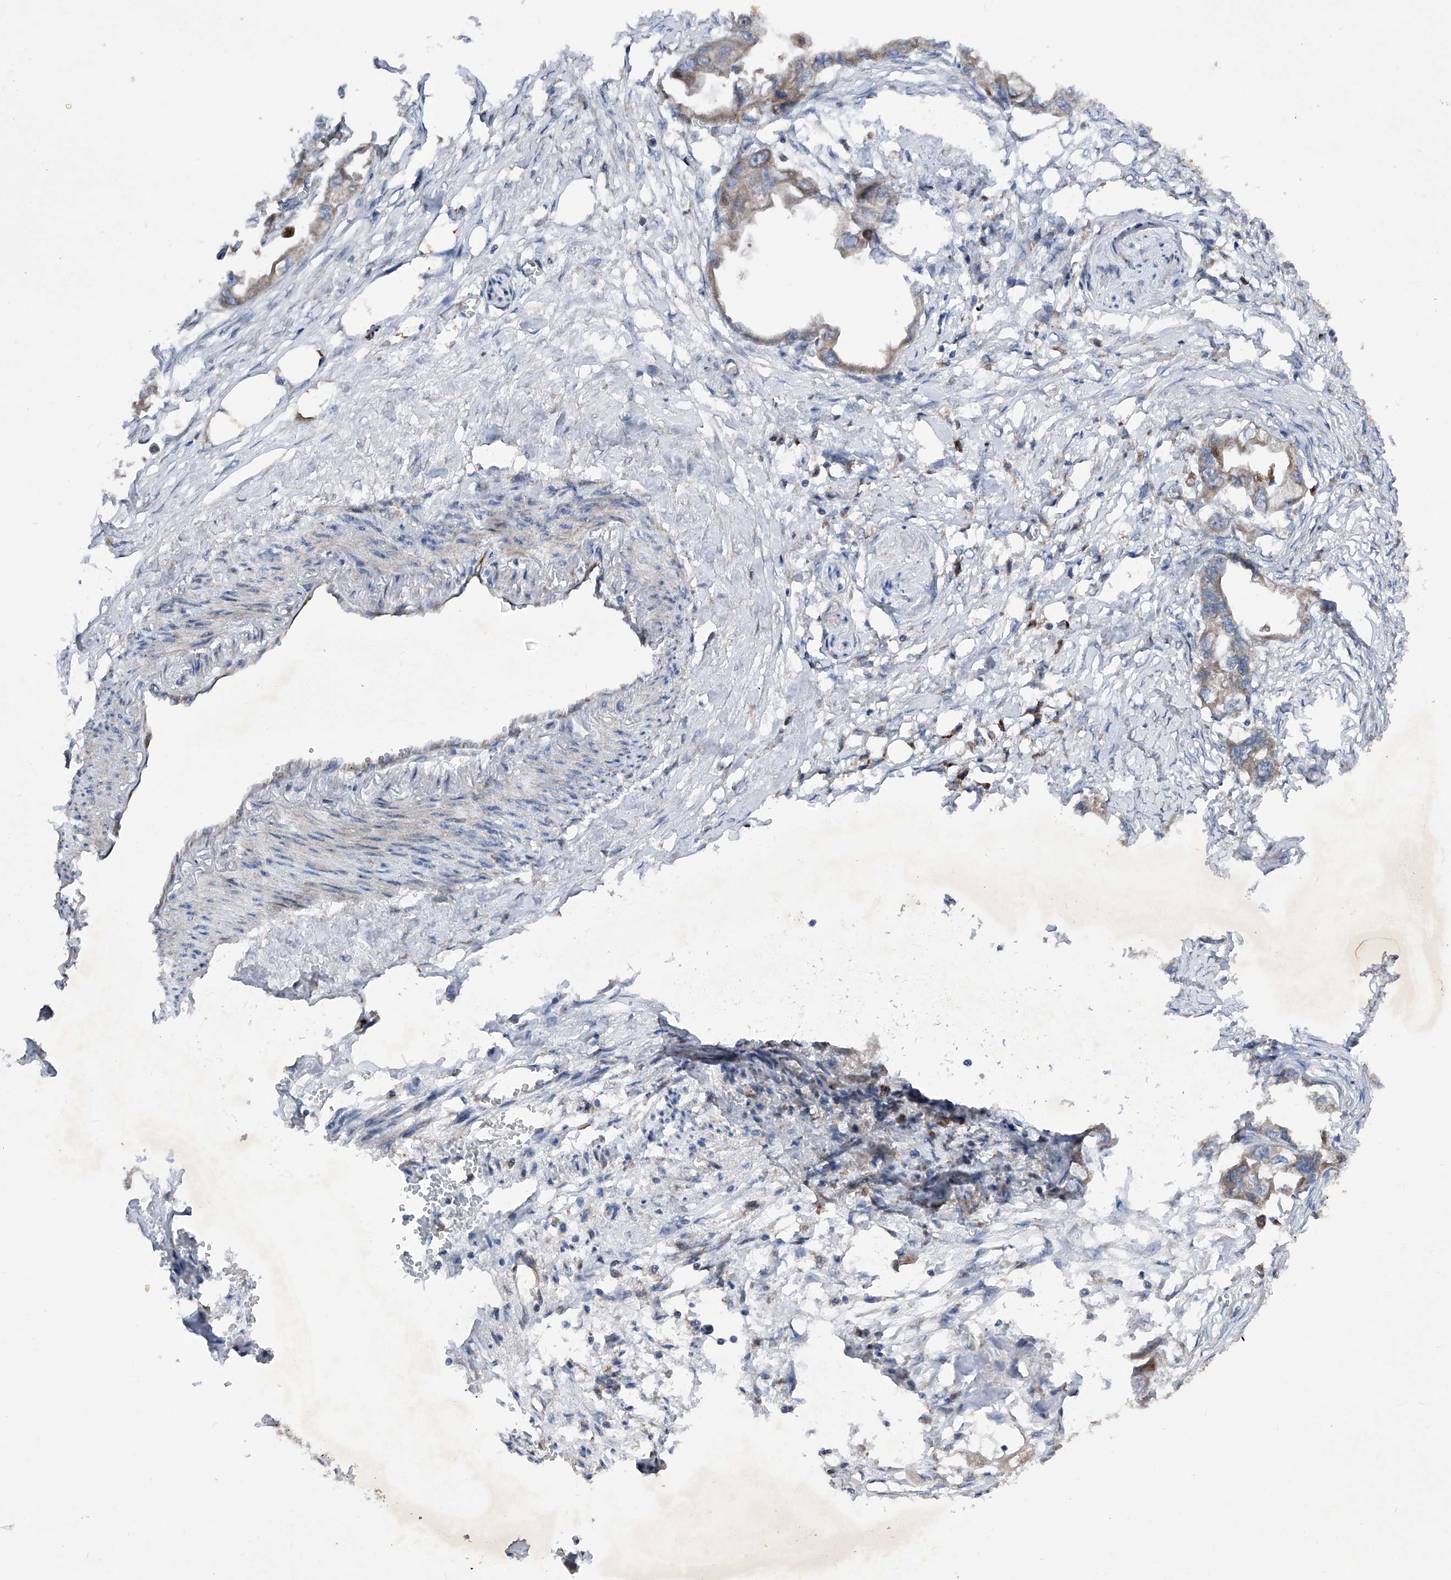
{"staining": {"intensity": "weak", "quantity": ">75%", "location": "cytoplasmic/membranous"}, "tissue": "endometrial cancer", "cell_type": "Tumor cells", "image_type": "cancer", "snomed": [{"axis": "morphology", "description": "Adenocarcinoma, NOS"}, {"axis": "morphology", "description": "Adenocarcinoma, metastatic, NOS"}, {"axis": "topography", "description": "Adipose tissue"}, {"axis": "topography", "description": "Endometrium"}], "caption": "The micrograph reveals staining of endometrial metastatic adenocarcinoma, revealing weak cytoplasmic/membranous protein expression (brown color) within tumor cells.", "gene": "DAD1", "patient": {"sex": "female", "age": 67}}